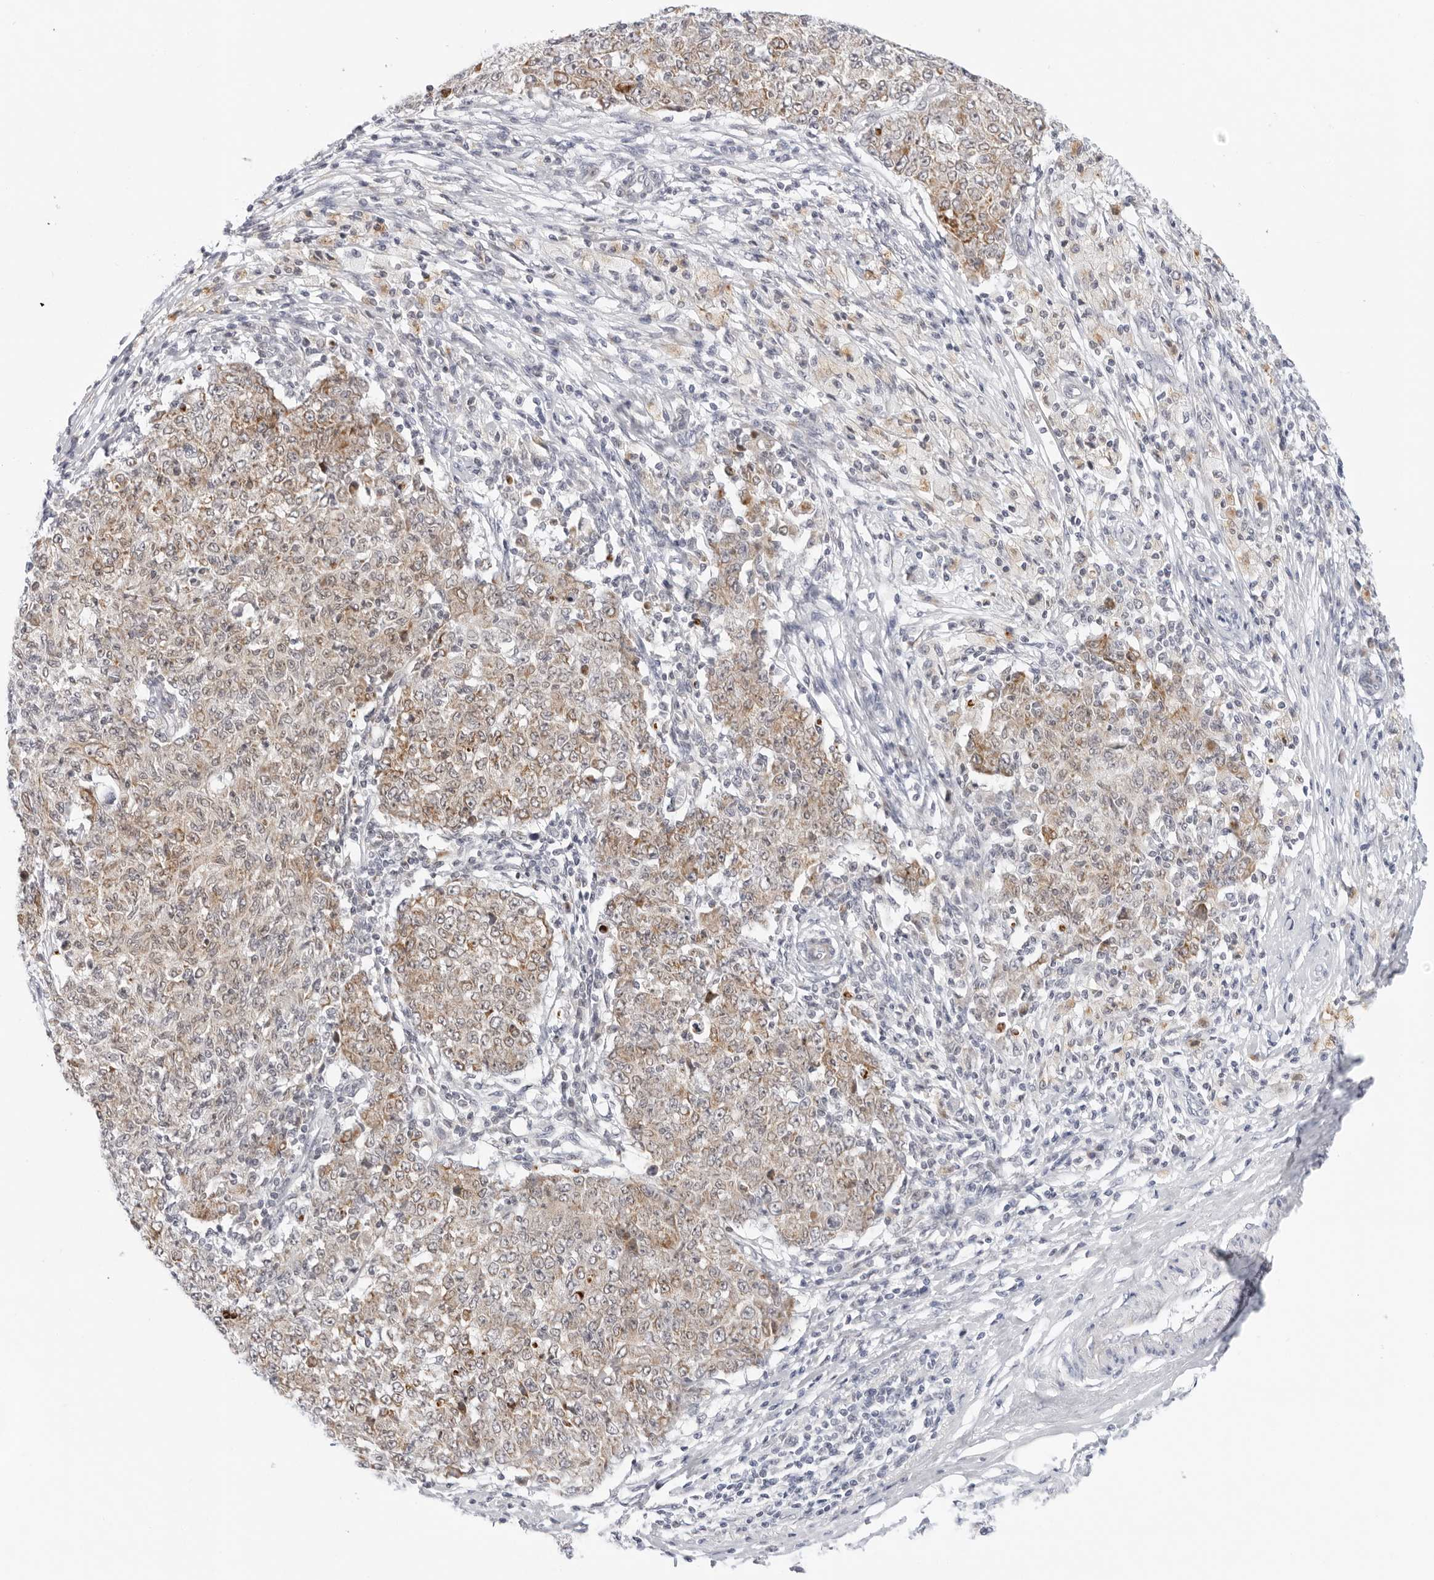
{"staining": {"intensity": "weak", "quantity": ">75%", "location": "cytoplasmic/membranous"}, "tissue": "ovarian cancer", "cell_type": "Tumor cells", "image_type": "cancer", "snomed": [{"axis": "morphology", "description": "Carcinoma, endometroid"}, {"axis": "topography", "description": "Ovary"}], "caption": "Protein staining demonstrates weak cytoplasmic/membranous expression in approximately >75% of tumor cells in endometroid carcinoma (ovarian).", "gene": "CIART", "patient": {"sex": "female", "age": 42}}